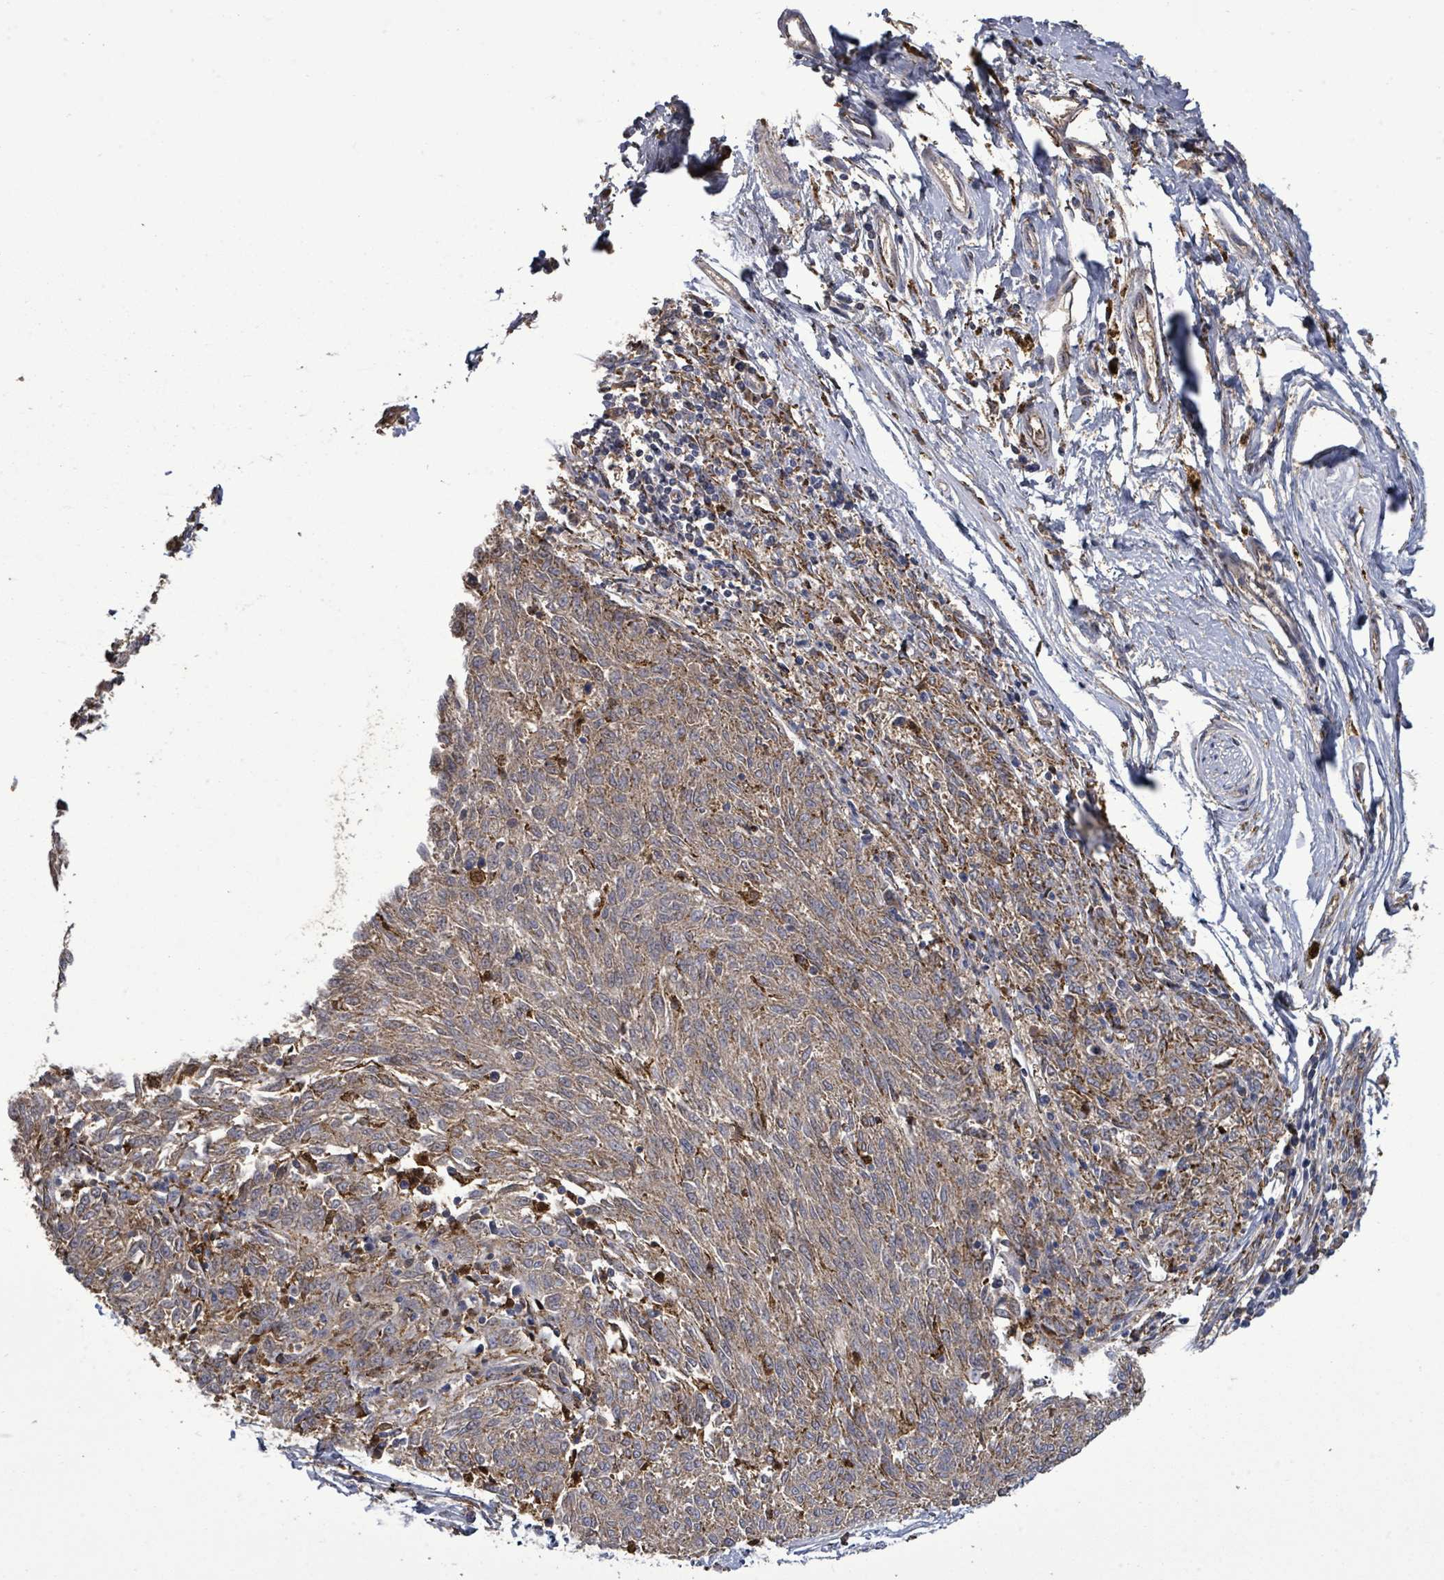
{"staining": {"intensity": "moderate", "quantity": ">75%", "location": "cytoplasmic/membranous"}, "tissue": "melanoma", "cell_type": "Tumor cells", "image_type": "cancer", "snomed": [{"axis": "morphology", "description": "Malignant melanoma, NOS"}, {"axis": "topography", "description": "Skin"}], "caption": "This is a micrograph of immunohistochemistry (IHC) staining of malignant melanoma, which shows moderate staining in the cytoplasmic/membranous of tumor cells.", "gene": "MTMR12", "patient": {"sex": "female", "age": 72}}